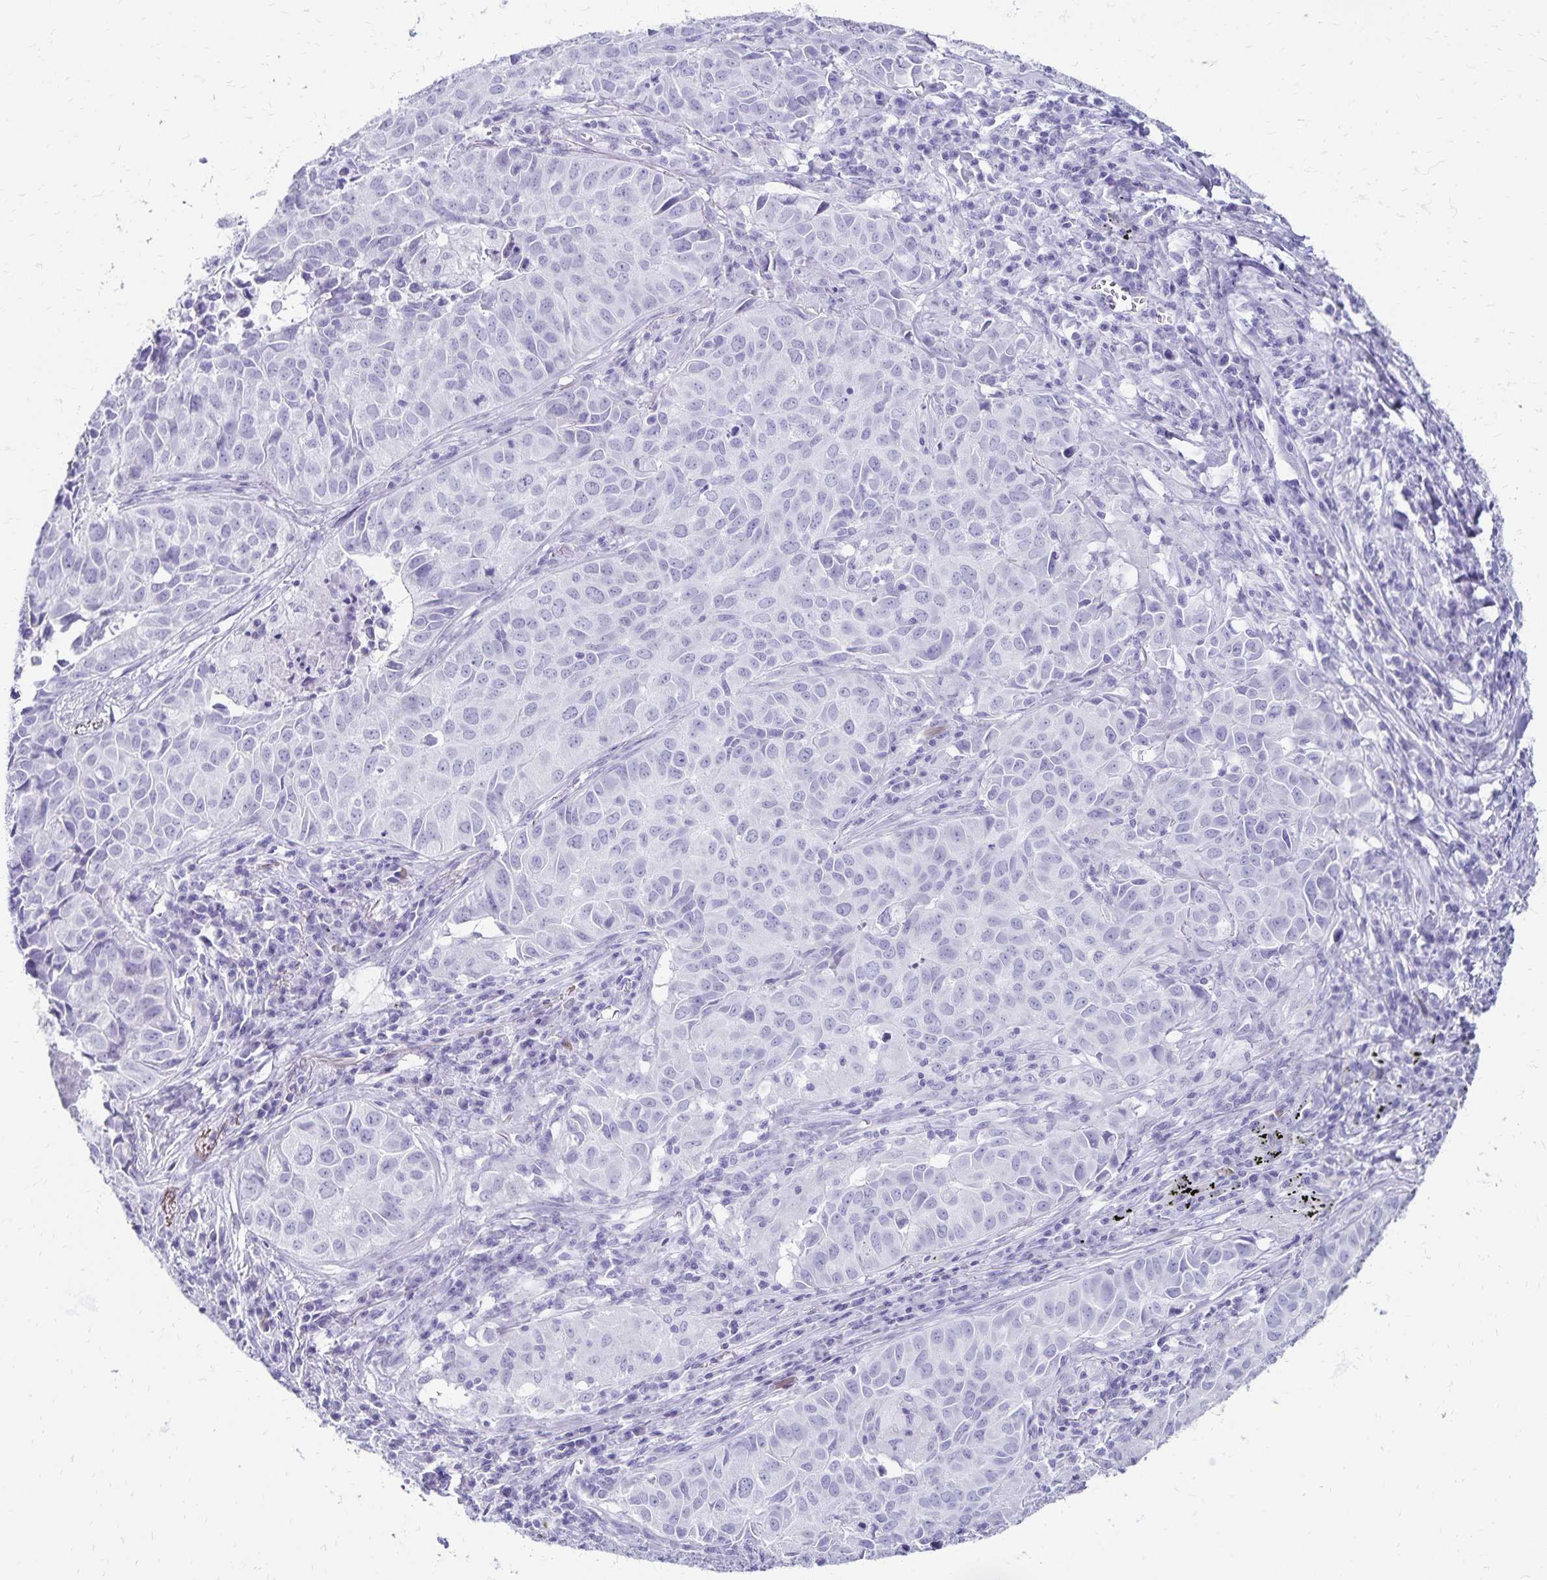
{"staining": {"intensity": "negative", "quantity": "none", "location": "none"}, "tissue": "lung cancer", "cell_type": "Tumor cells", "image_type": "cancer", "snomed": [{"axis": "morphology", "description": "Adenocarcinoma, NOS"}, {"axis": "topography", "description": "Lung"}], "caption": "A high-resolution photomicrograph shows IHC staining of lung cancer (adenocarcinoma), which shows no significant expression in tumor cells.", "gene": "GIP", "patient": {"sex": "female", "age": 50}}